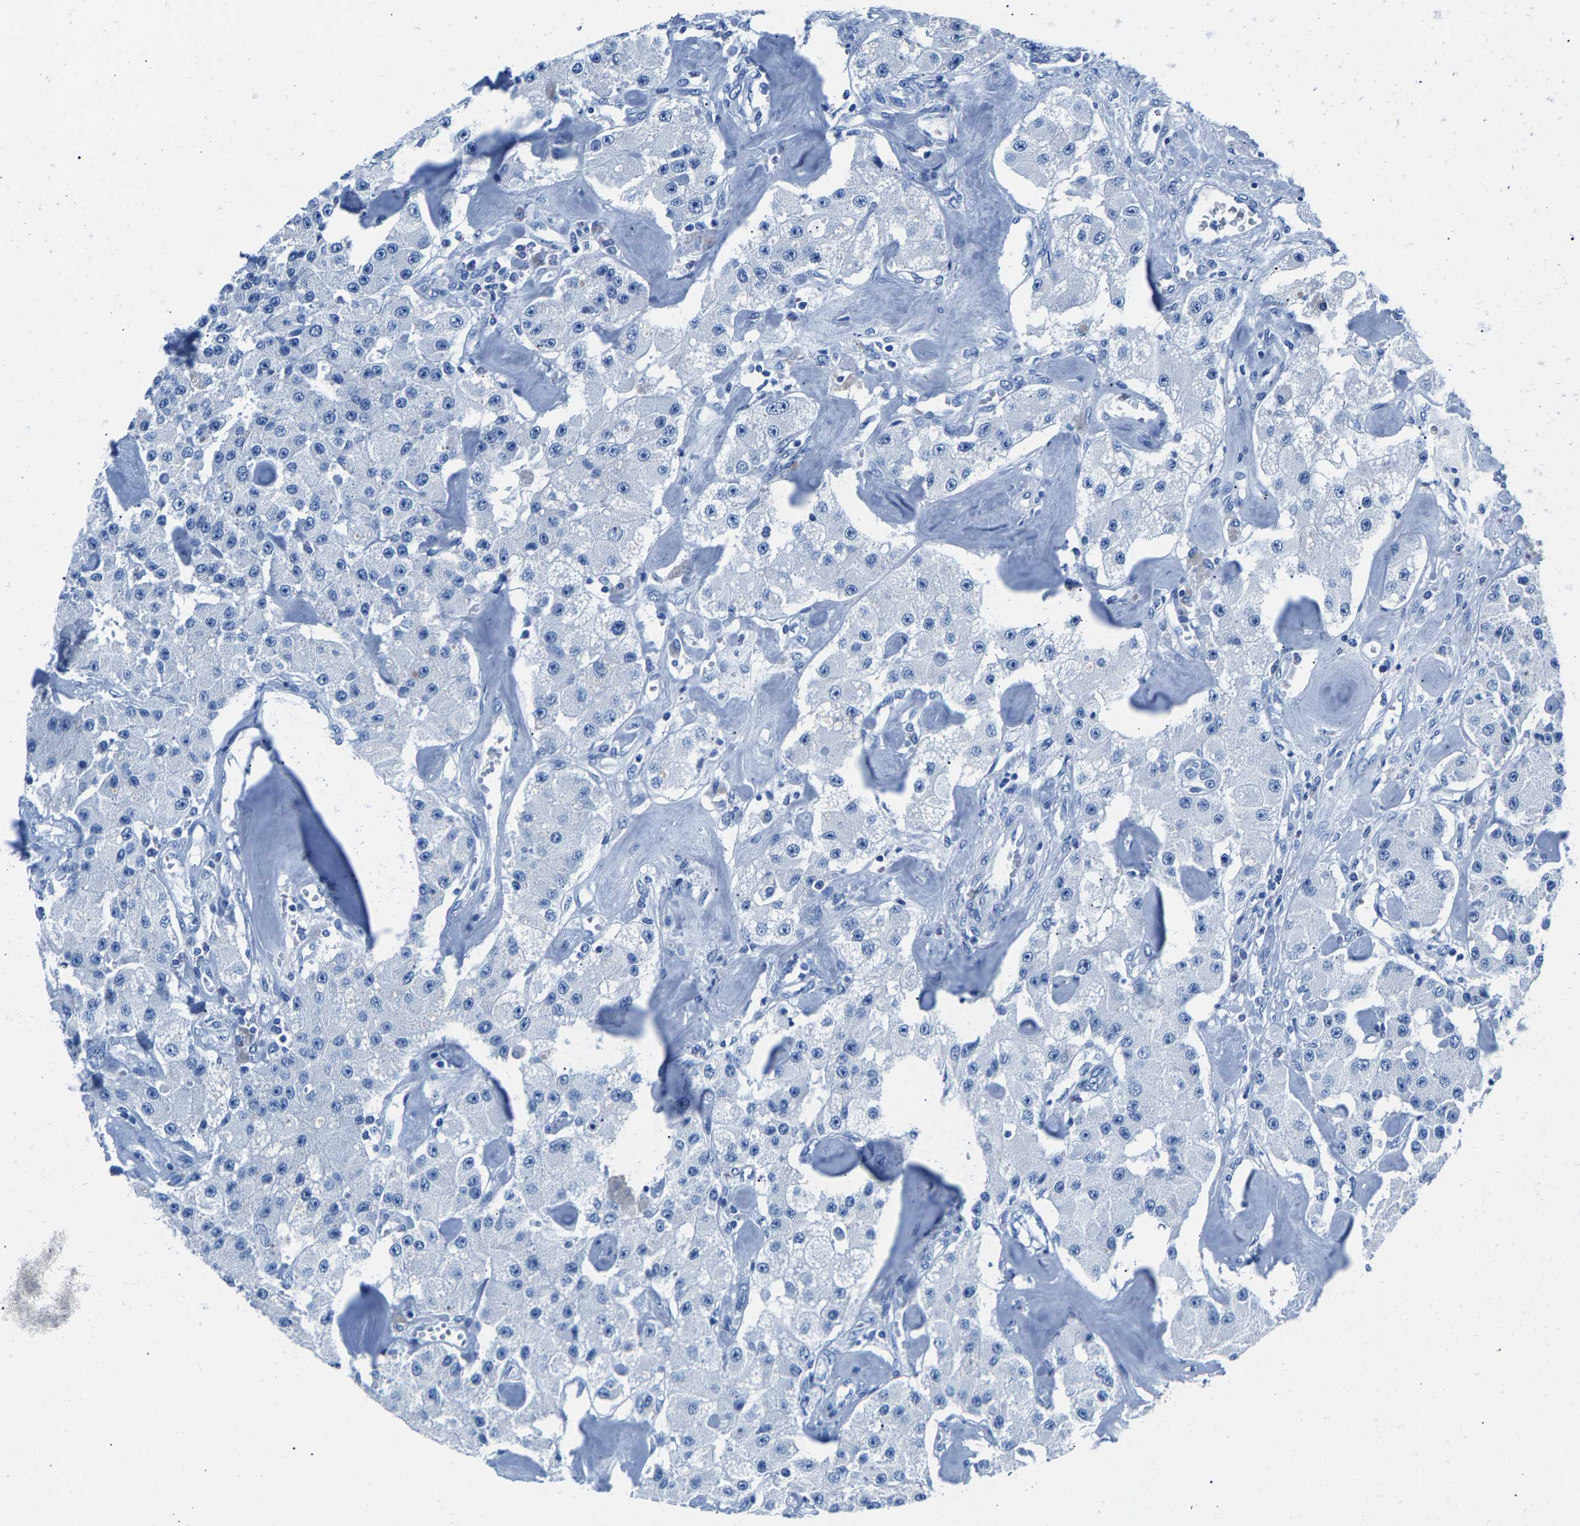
{"staining": {"intensity": "negative", "quantity": "none", "location": "none"}, "tissue": "carcinoid", "cell_type": "Tumor cells", "image_type": "cancer", "snomed": [{"axis": "morphology", "description": "Carcinoid, malignant, NOS"}, {"axis": "topography", "description": "Pancreas"}], "caption": "Tumor cells are negative for protein expression in human carcinoid (malignant).", "gene": "CPS1", "patient": {"sex": "male", "age": 41}}